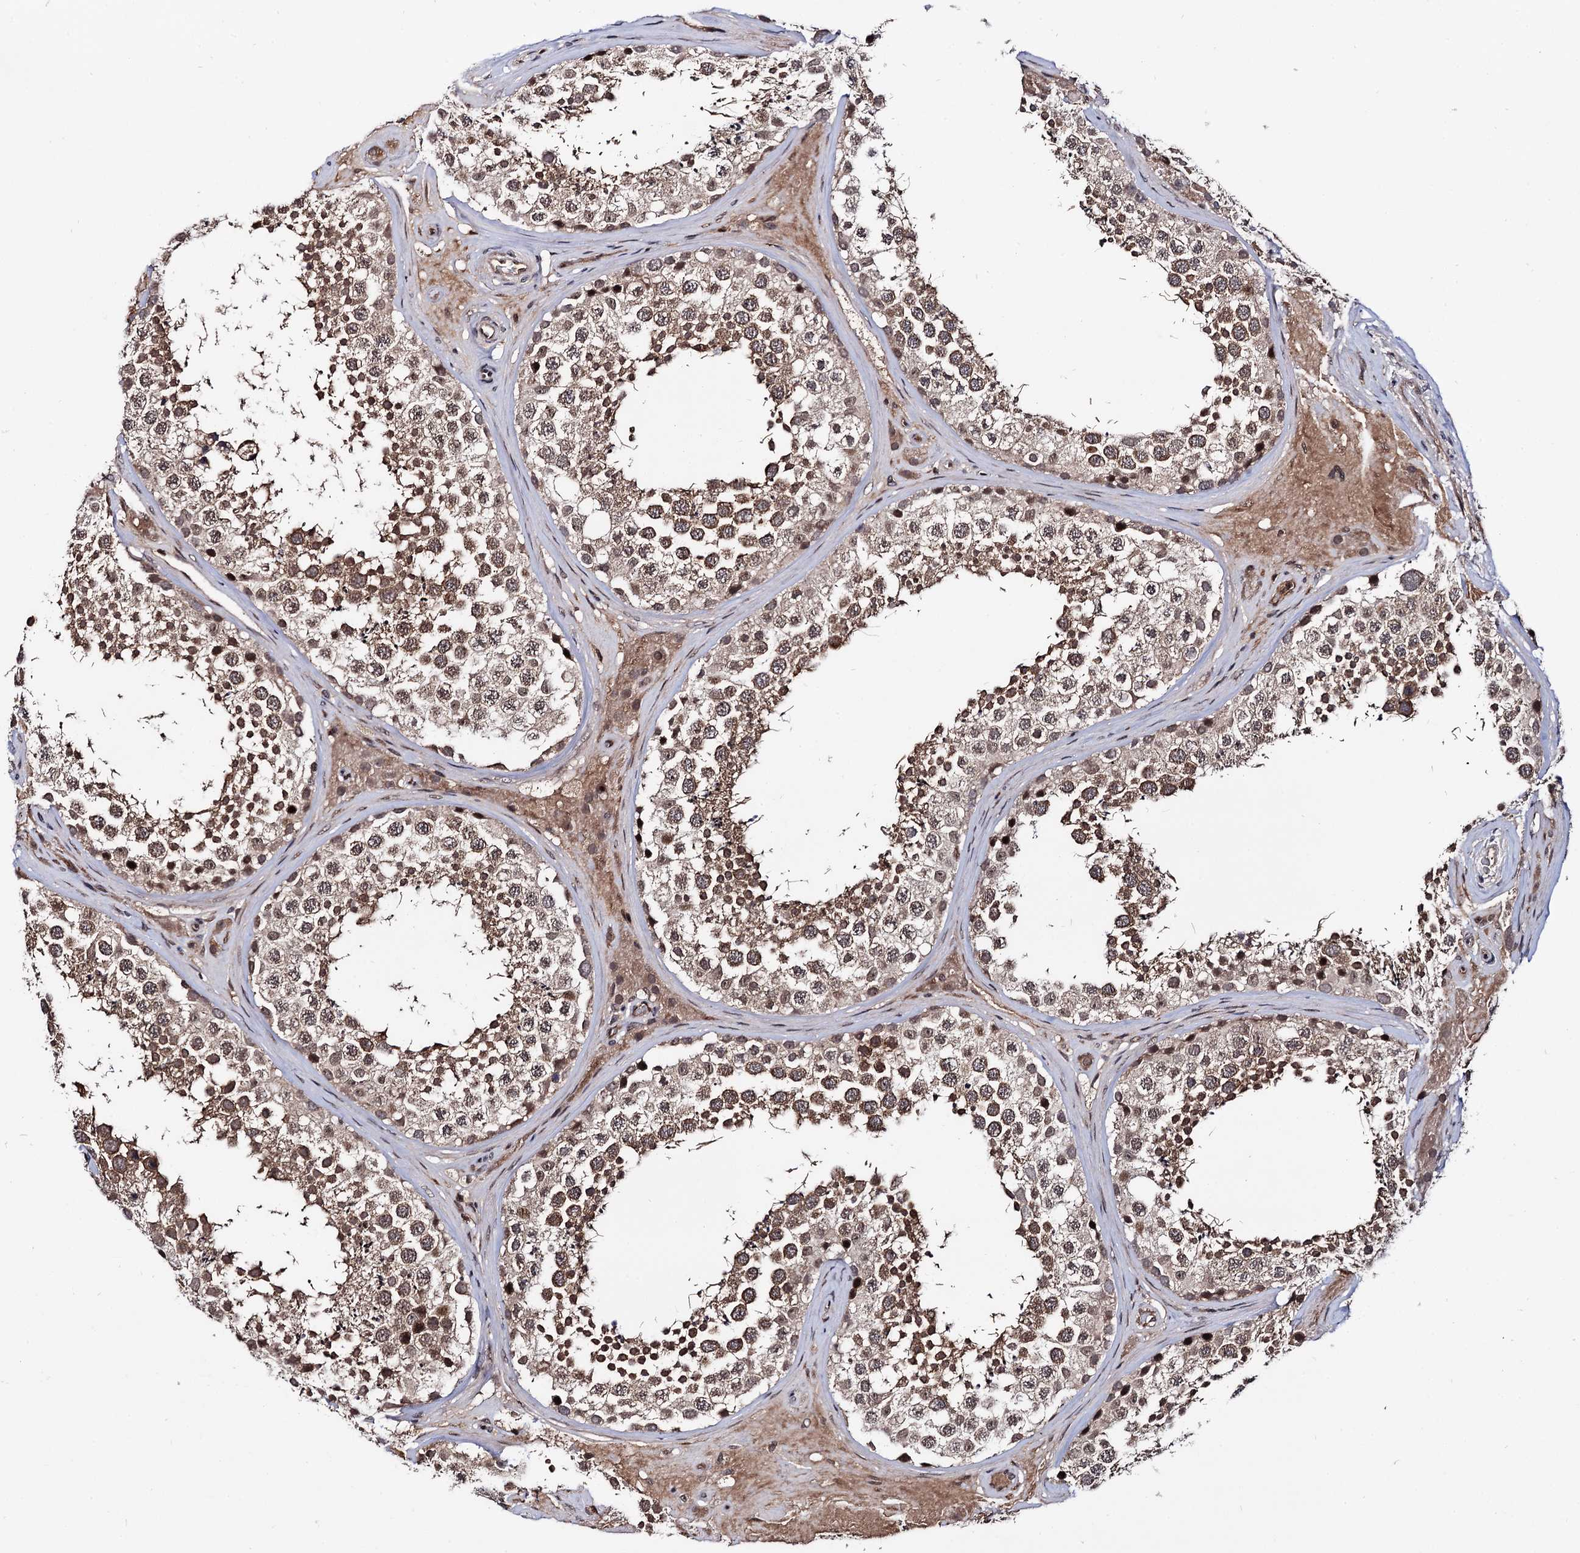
{"staining": {"intensity": "moderate", "quantity": ">75%", "location": "cytoplasmic/membranous,nuclear"}, "tissue": "testis", "cell_type": "Cells in seminiferous ducts", "image_type": "normal", "snomed": [{"axis": "morphology", "description": "Normal tissue, NOS"}, {"axis": "topography", "description": "Testis"}], "caption": "This image reveals normal testis stained with IHC to label a protein in brown. The cytoplasmic/membranous,nuclear of cells in seminiferous ducts show moderate positivity for the protein. Nuclei are counter-stained blue.", "gene": "MICAL2", "patient": {"sex": "male", "age": 46}}